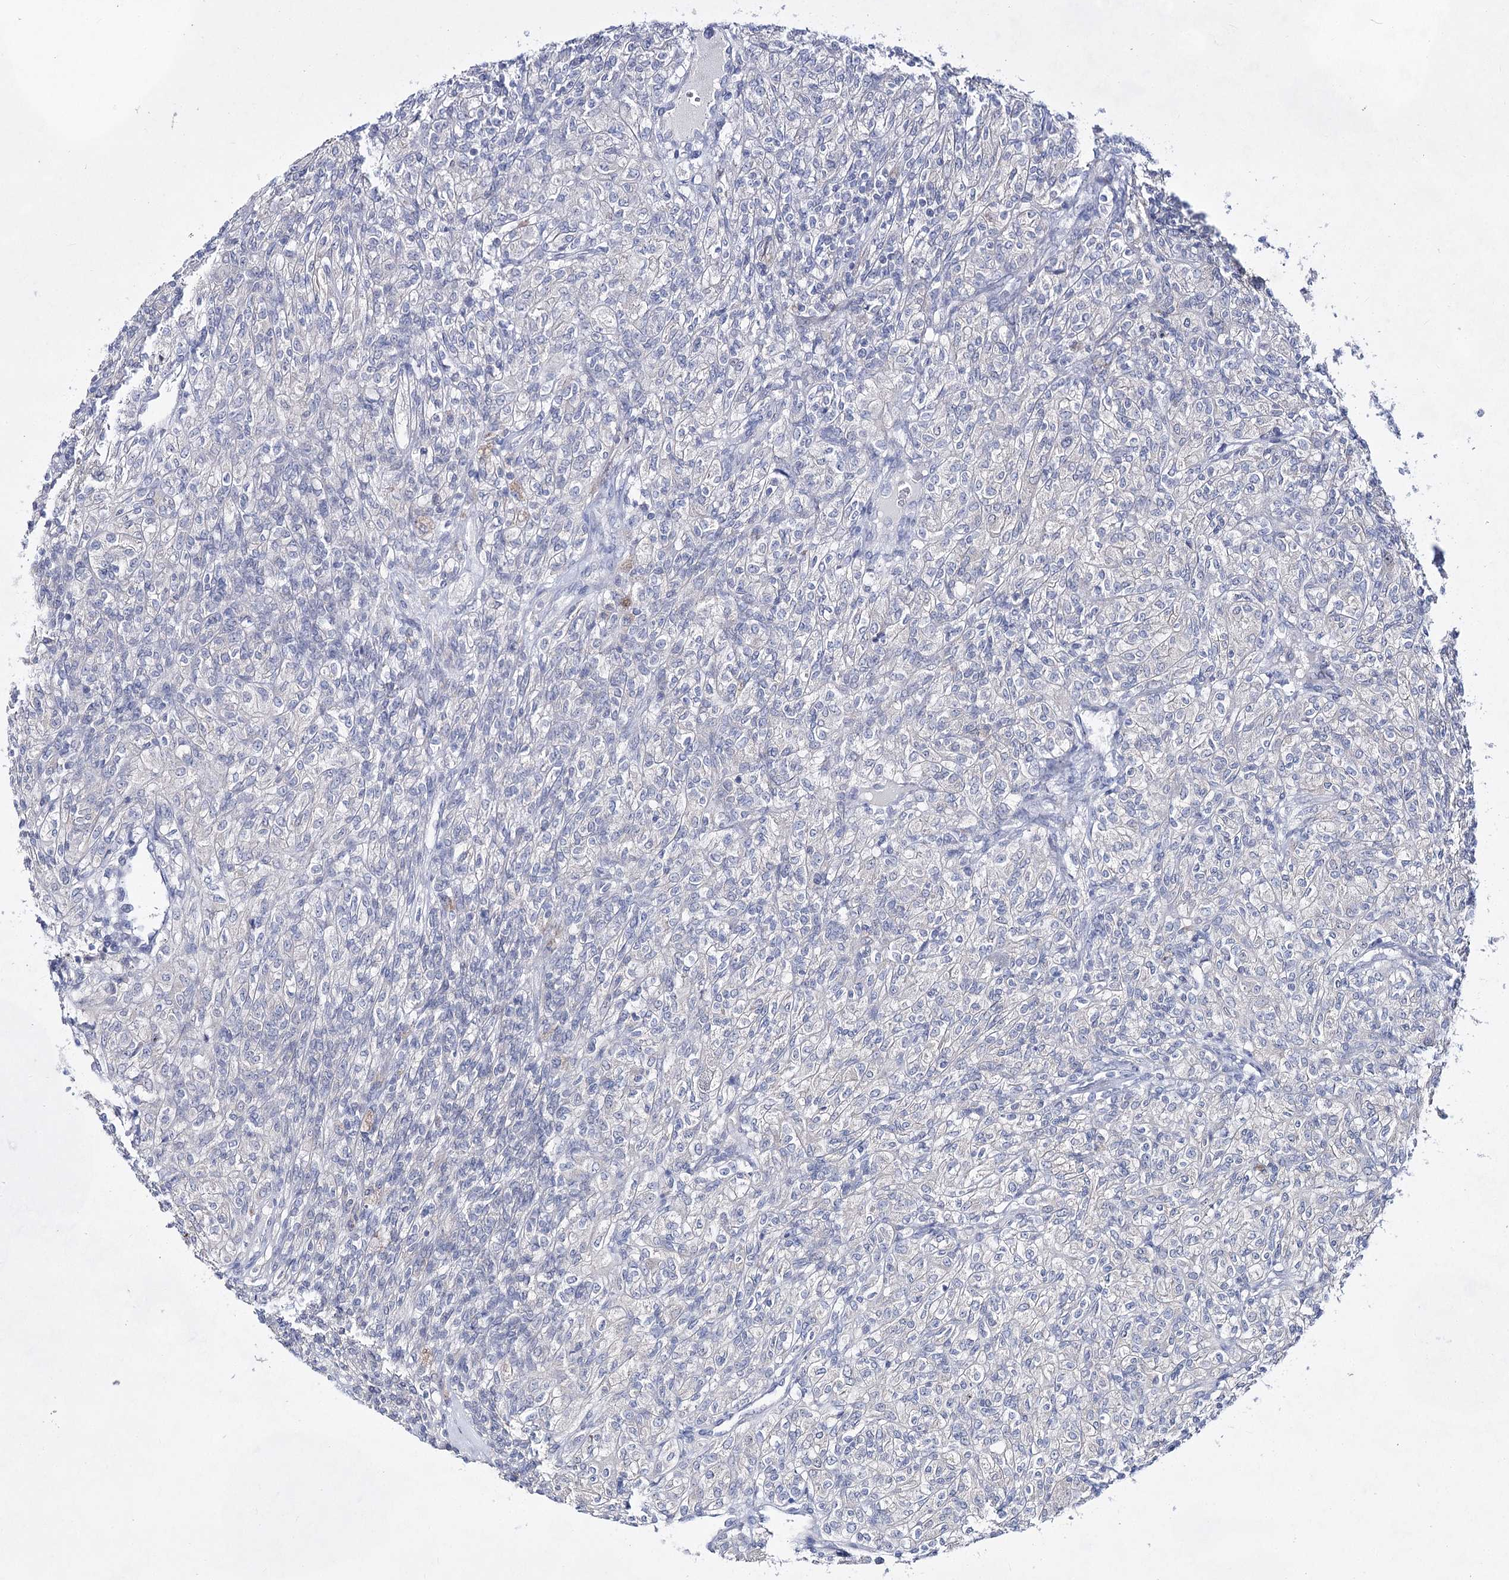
{"staining": {"intensity": "negative", "quantity": "none", "location": "none"}, "tissue": "renal cancer", "cell_type": "Tumor cells", "image_type": "cancer", "snomed": [{"axis": "morphology", "description": "Adenocarcinoma, NOS"}, {"axis": "topography", "description": "Kidney"}], "caption": "Protein analysis of adenocarcinoma (renal) demonstrates no significant staining in tumor cells.", "gene": "UGDH", "patient": {"sex": "male", "age": 77}}